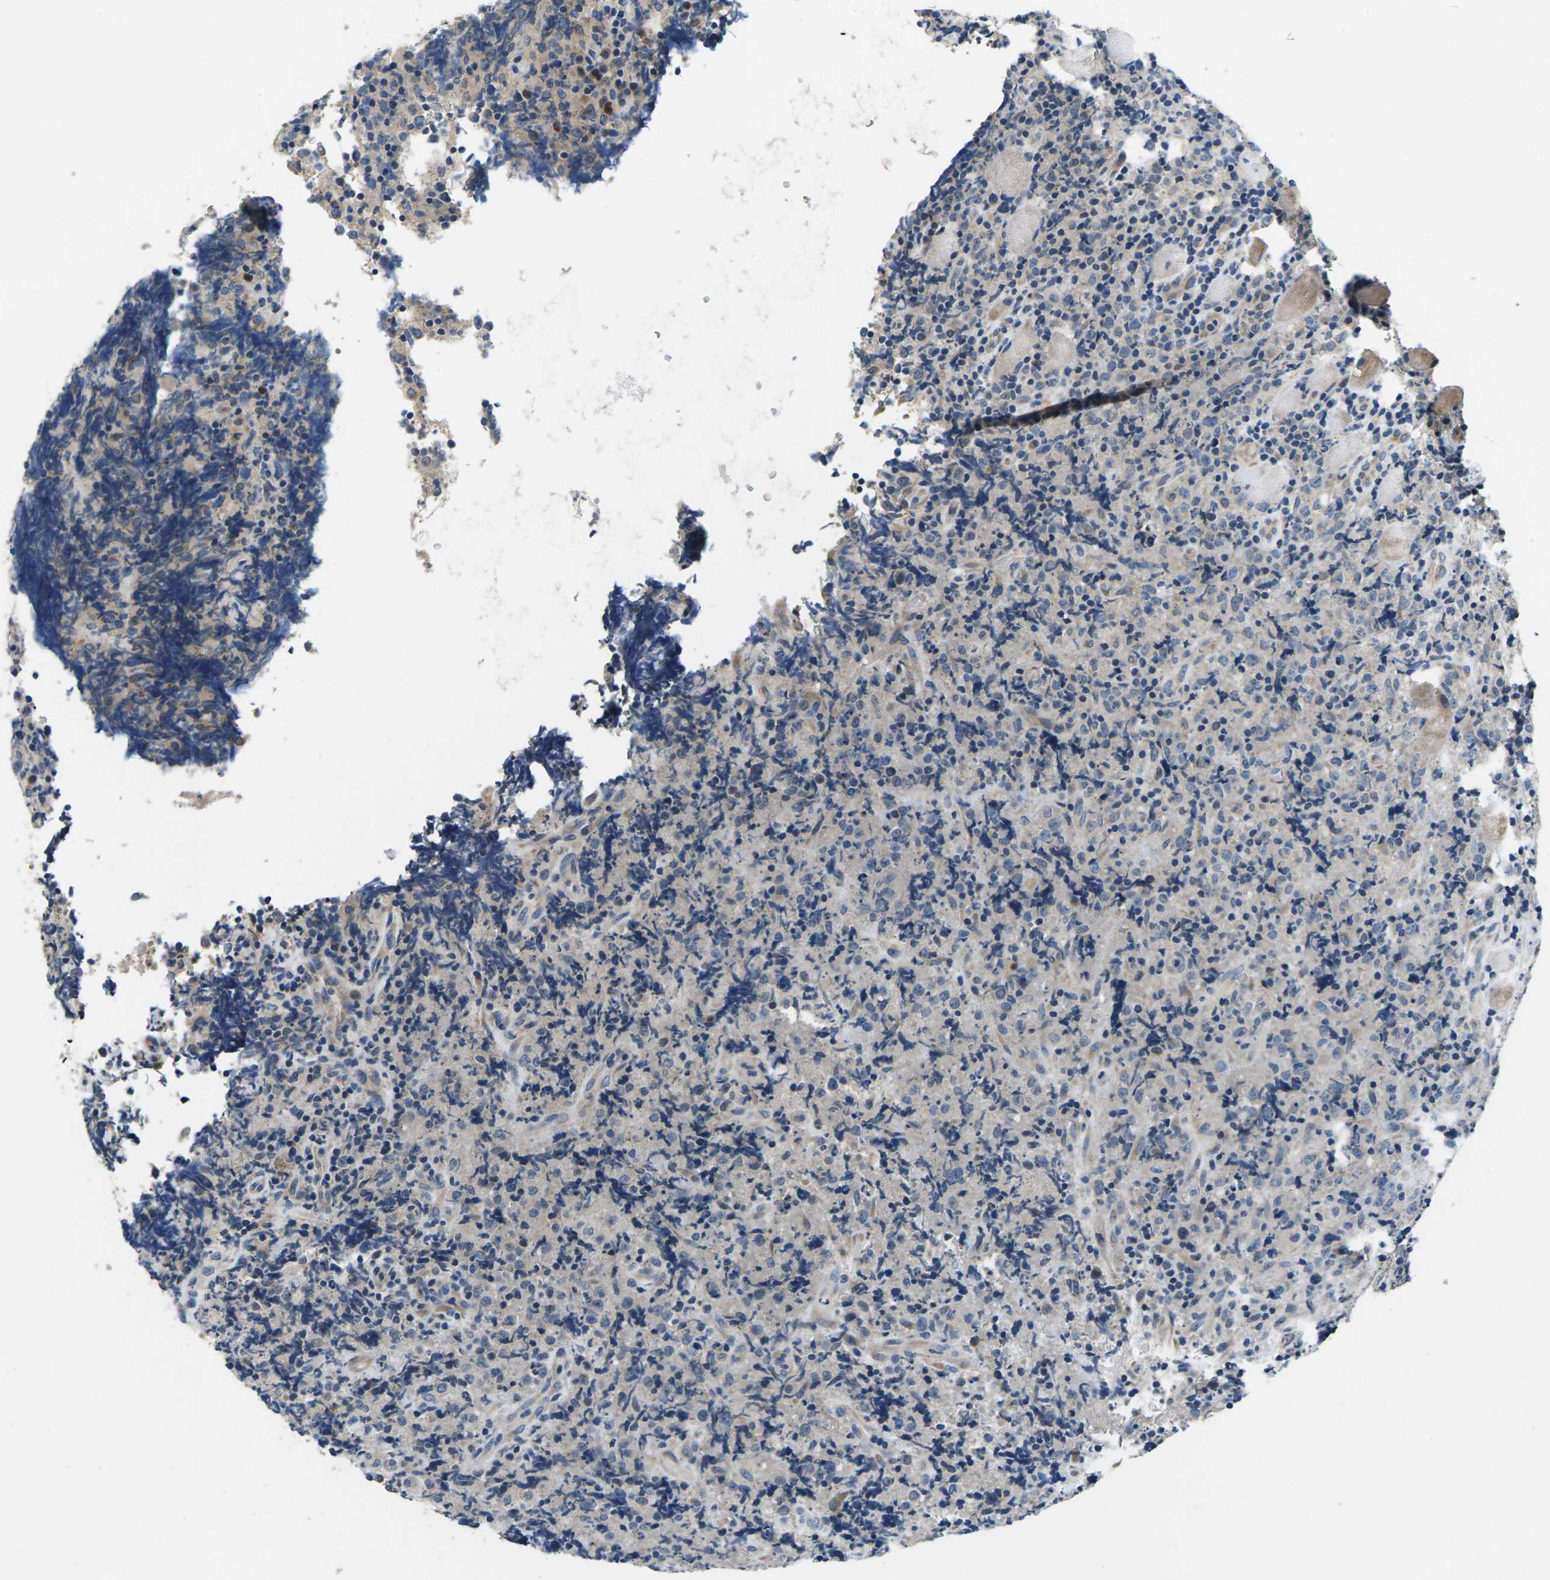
{"staining": {"intensity": "negative", "quantity": "none", "location": "none"}, "tissue": "lymphoma", "cell_type": "Tumor cells", "image_type": "cancer", "snomed": [{"axis": "morphology", "description": "Malignant lymphoma, non-Hodgkin's type, High grade"}, {"axis": "topography", "description": "Tonsil"}], "caption": "Tumor cells show no significant protein staining in lymphoma.", "gene": "ERGIC3", "patient": {"sex": "female", "age": 36}}